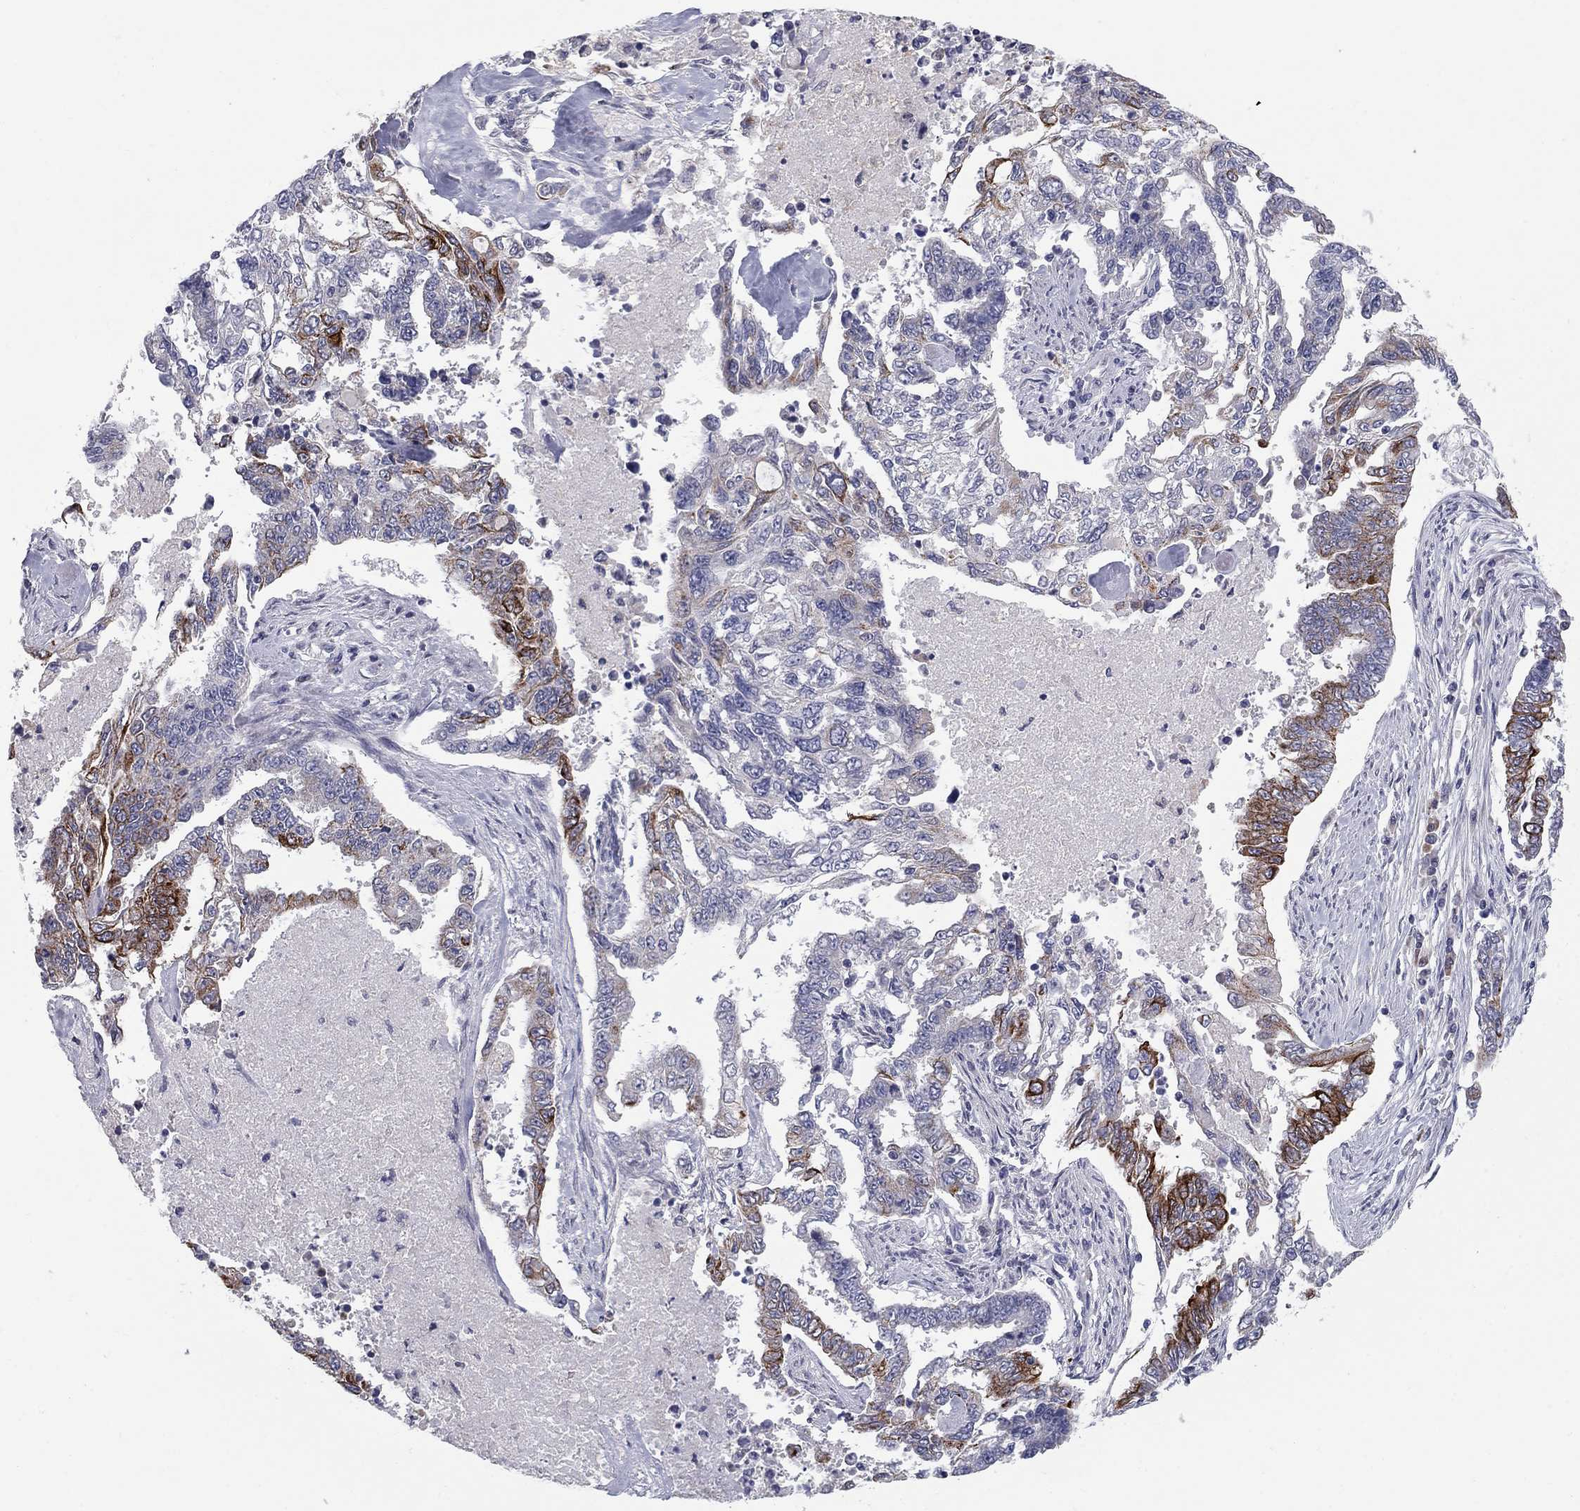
{"staining": {"intensity": "strong", "quantity": "25%-75%", "location": "cytoplasmic/membranous"}, "tissue": "endometrial cancer", "cell_type": "Tumor cells", "image_type": "cancer", "snomed": [{"axis": "morphology", "description": "Adenocarcinoma, NOS"}, {"axis": "topography", "description": "Uterus"}], "caption": "Protein expression analysis of endometrial adenocarcinoma shows strong cytoplasmic/membranous positivity in about 25%-75% of tumor cells.", "gene": "NTRK2", "patient": {"sex": "female", "age": 59}}